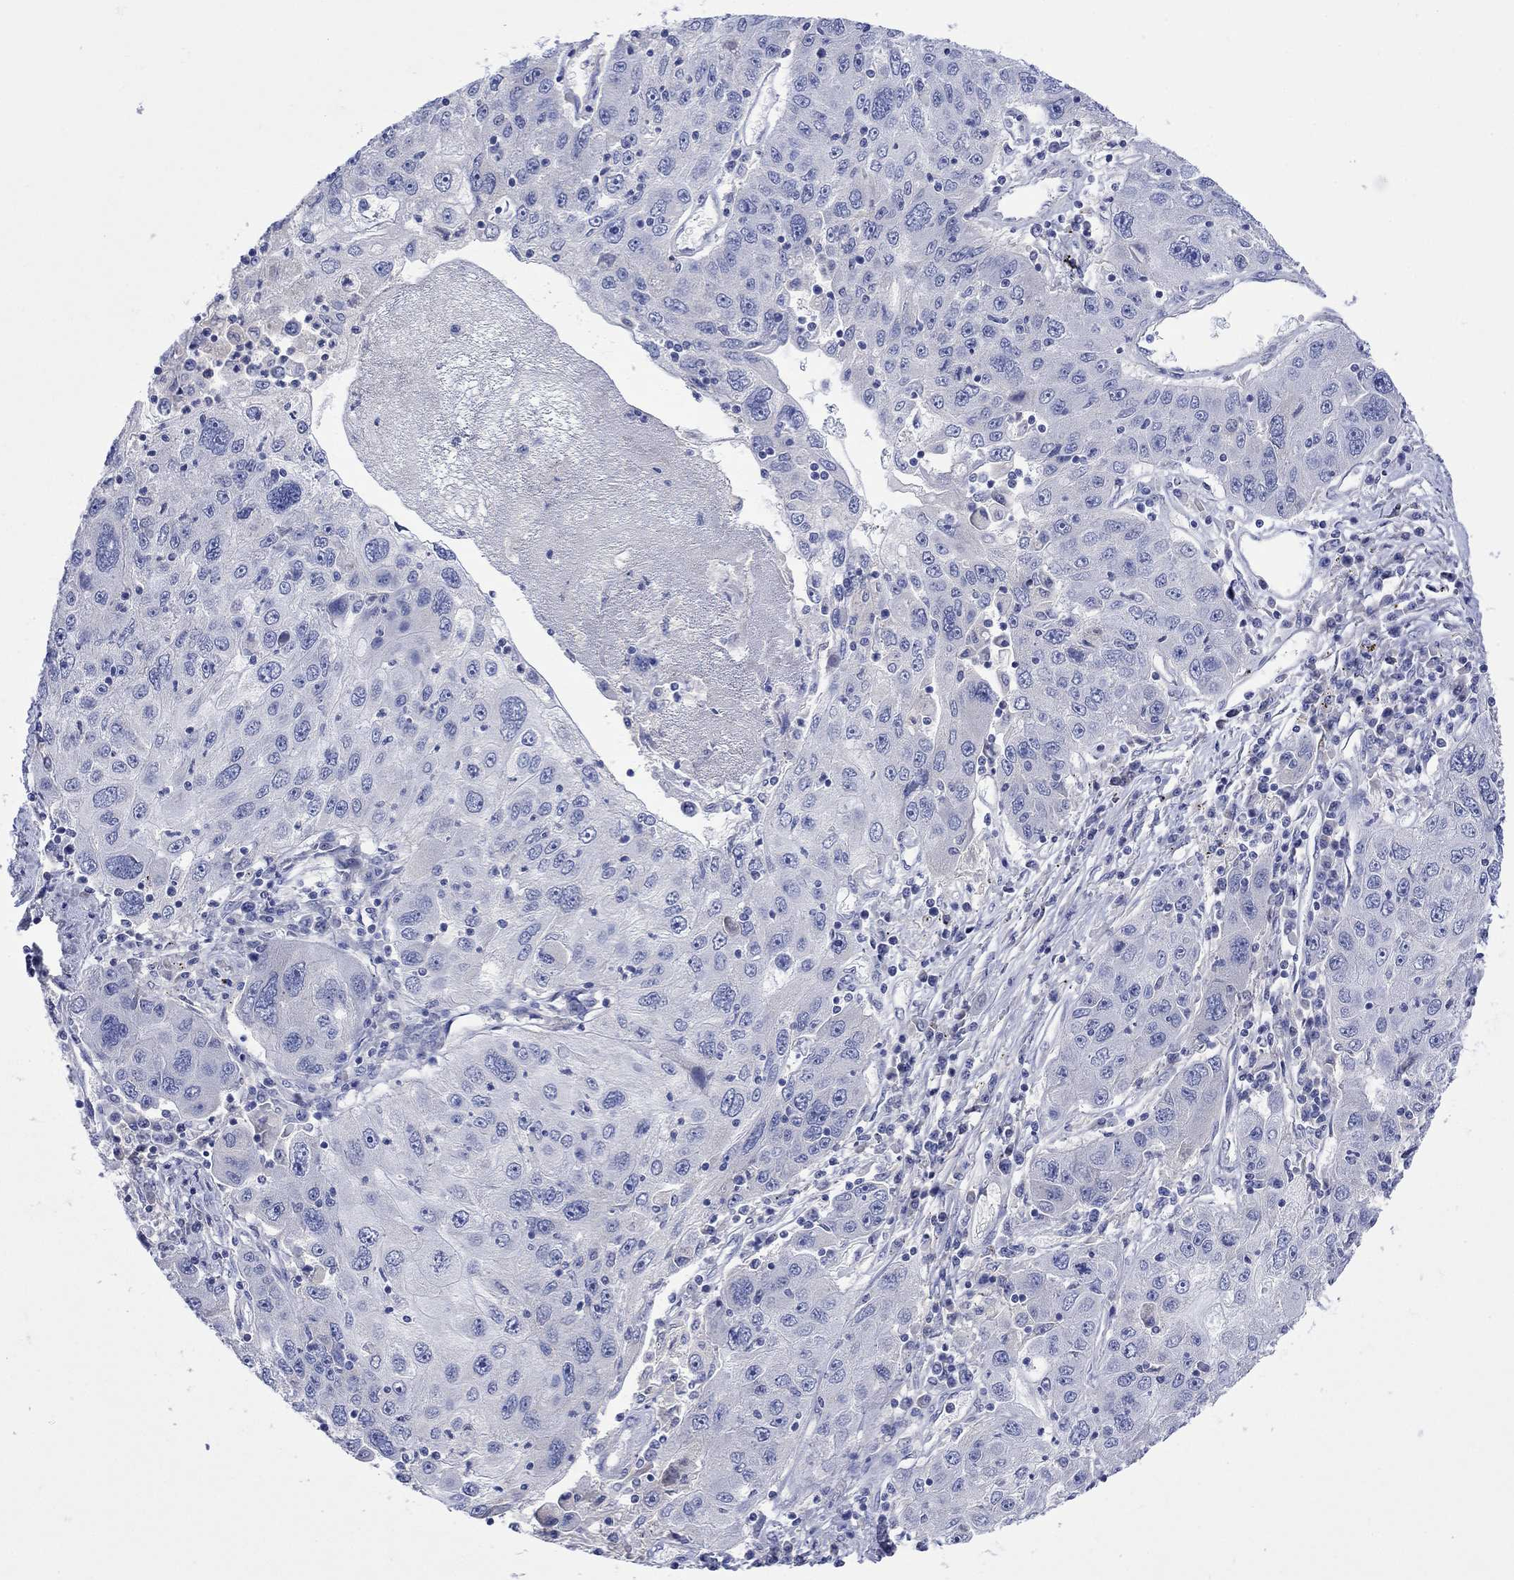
{"staining": {"intensity": "negative", "quantity": "none", "location": "none"}, "tissue": "stomach cancer", "cell_type": "Tumor cells", "image_type": "cancer", "snomed": [{"axis": "morphology", "description": "Adenocarcinoma, NOS"}, {"axis": "topography", "description": "Stomach"}], "caption": "This is a micrograph of IHC staining of adenocarcinoma (stomach), which shows no positivity in tumor cells.", "gene": "MSI1", "patient": {"sex": "male", "age": 56}}